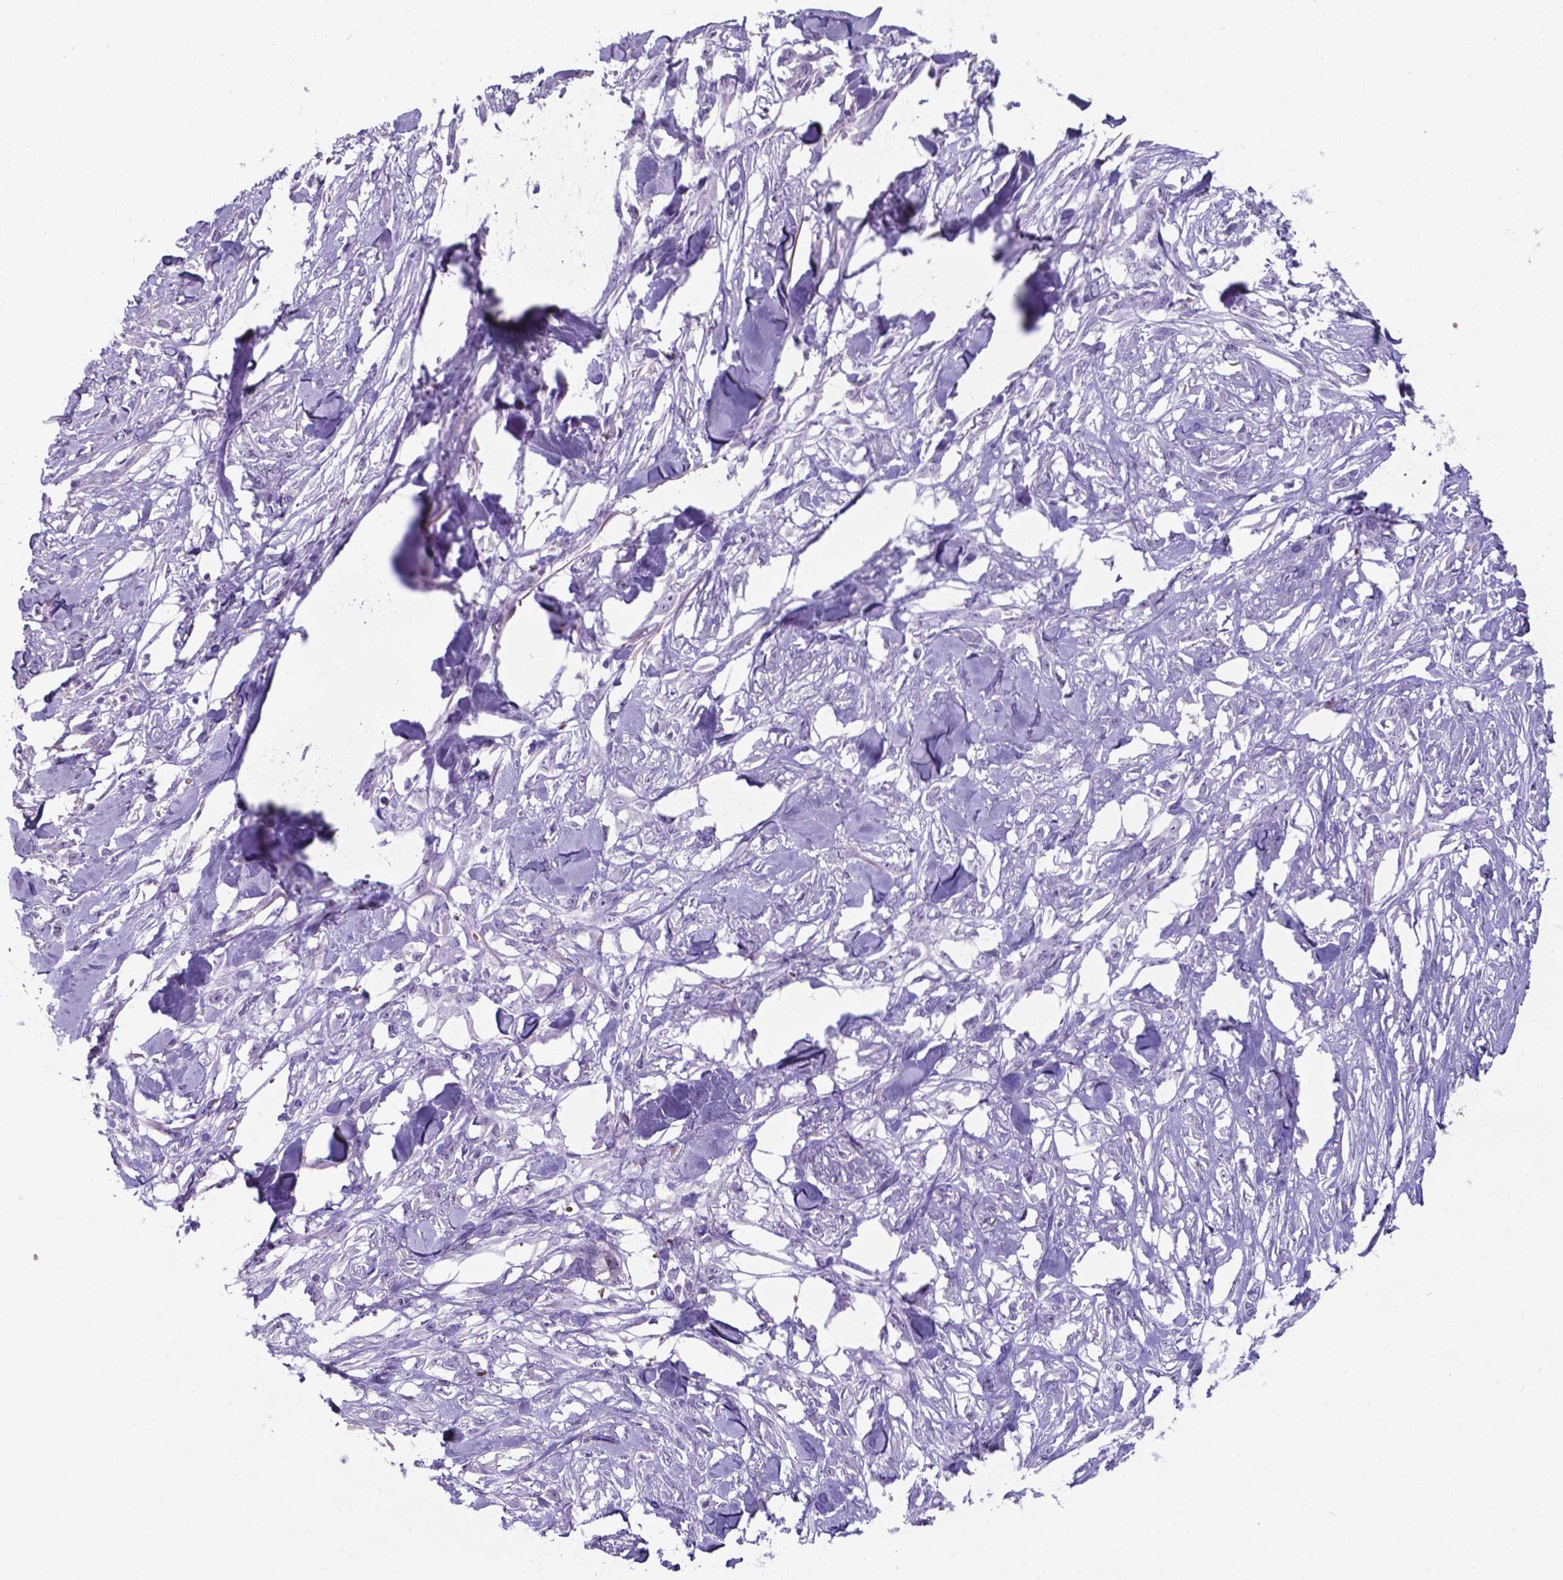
{"staining": {"intensity": "negative", "quantity": "none", "location": "none"}, "tissue": "skin cancer", "cell_type": "Tumor cells", "image_type": "cancer", "snomed": [{"axis": "morphology", "description": "Squamous cell carcinoma, NOS"}, {"axis": "topography", "description": "Skin"}], "caption": "This is an immunohistochemistry histopathology image of skin squamous cell carcinoma. There is no staining in tumor cells.", "gene": "AP5B1", "patient": {"sex": "female", "age": 59}}